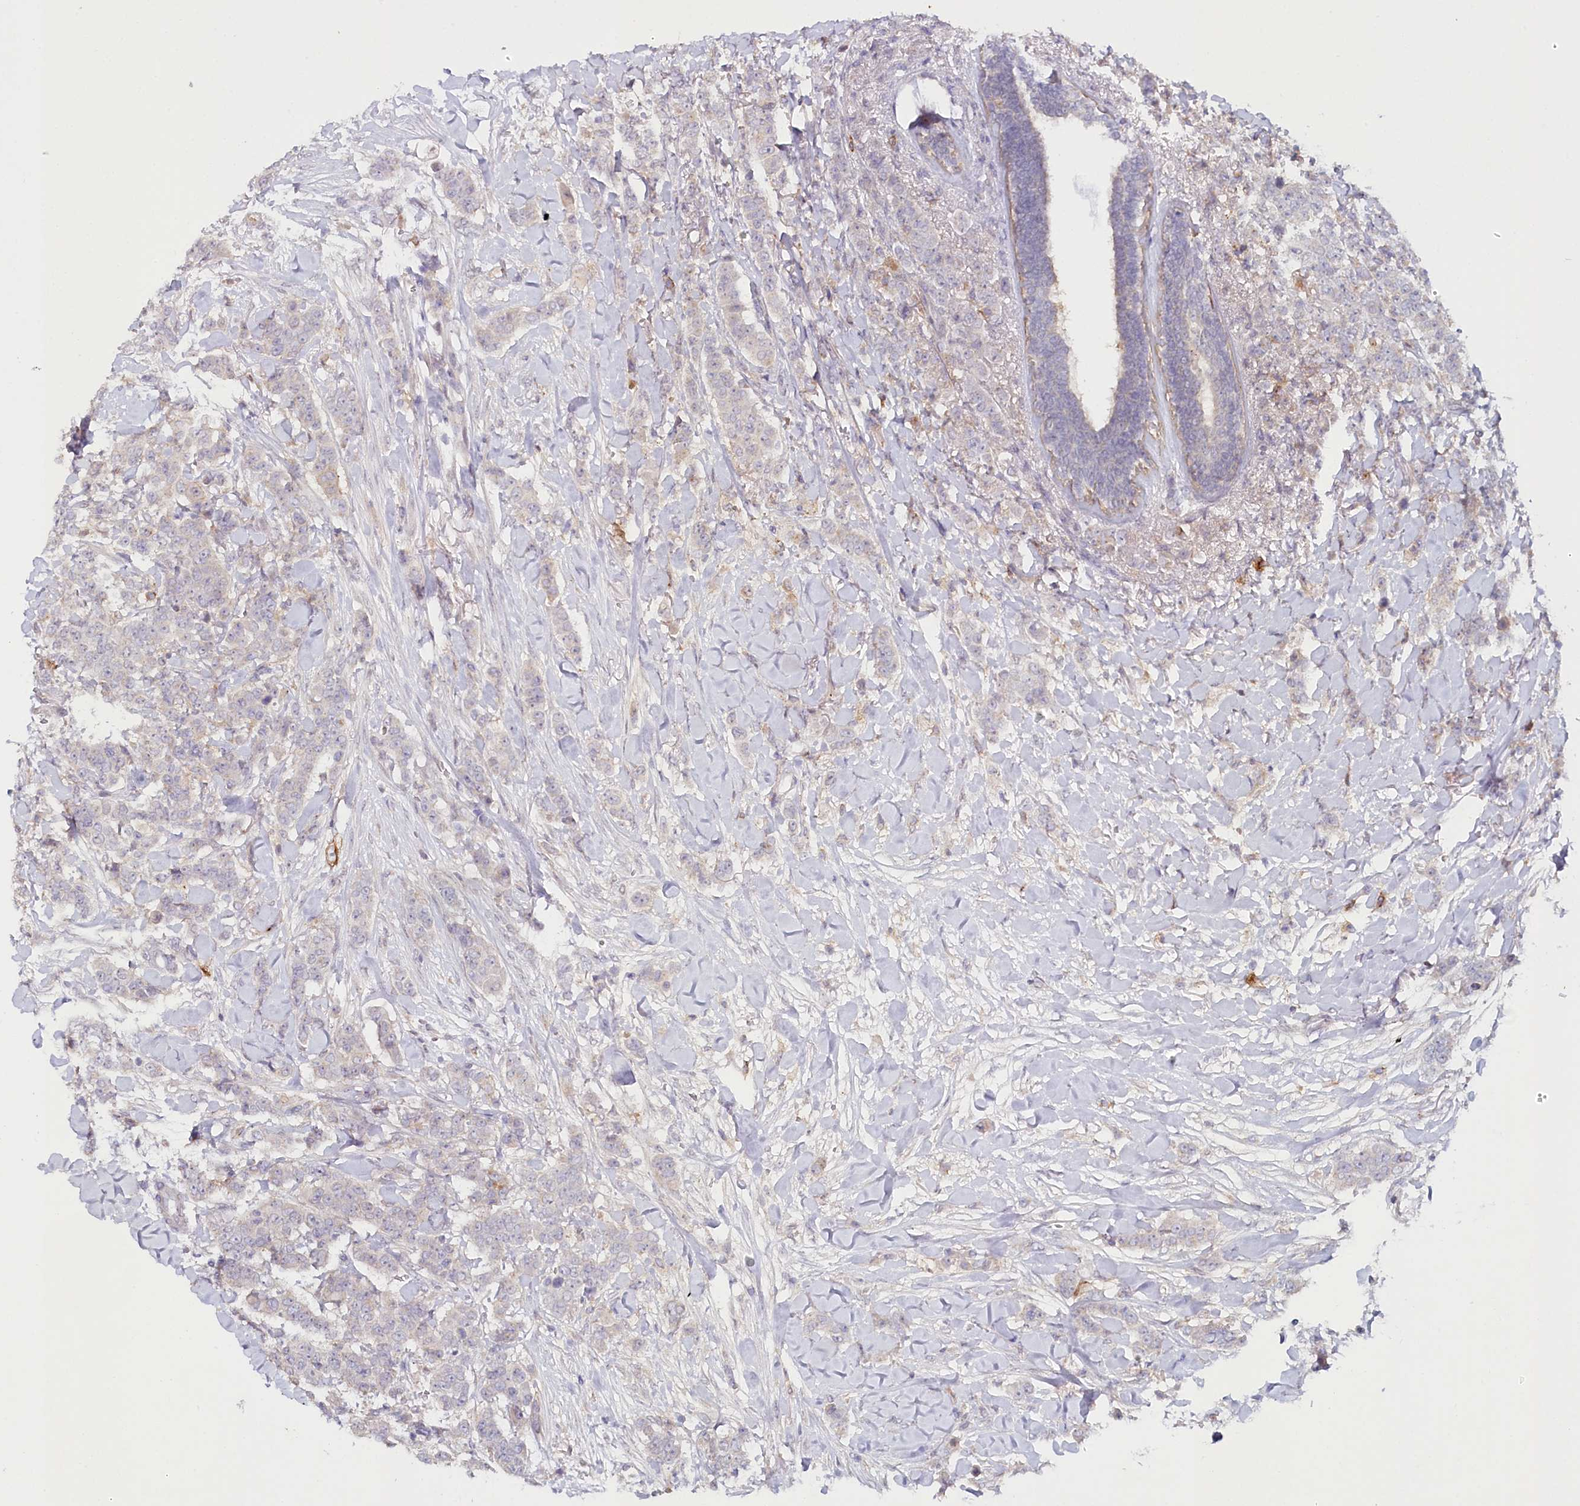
{"staining": {"intensity": "negative", "quantity": "none", "location": "none"}, "tissue": "breast cancer", "cell_type": "Tumor cells", "image_type": "cancer", "snomed": [{"axis": "morphology", "description": "Duct carcinoma"}, {"axis": "topography", "description": "Breast"}], "caption": "DAB (3,3'-diaminobenzidine) immunohistochemical staining of breast cancer (intraductal carcinoma) exhibits no significant staining in tumor cells.", "gene": "ALDH3B1", "patient": {"sex": "female", "age": 40}}